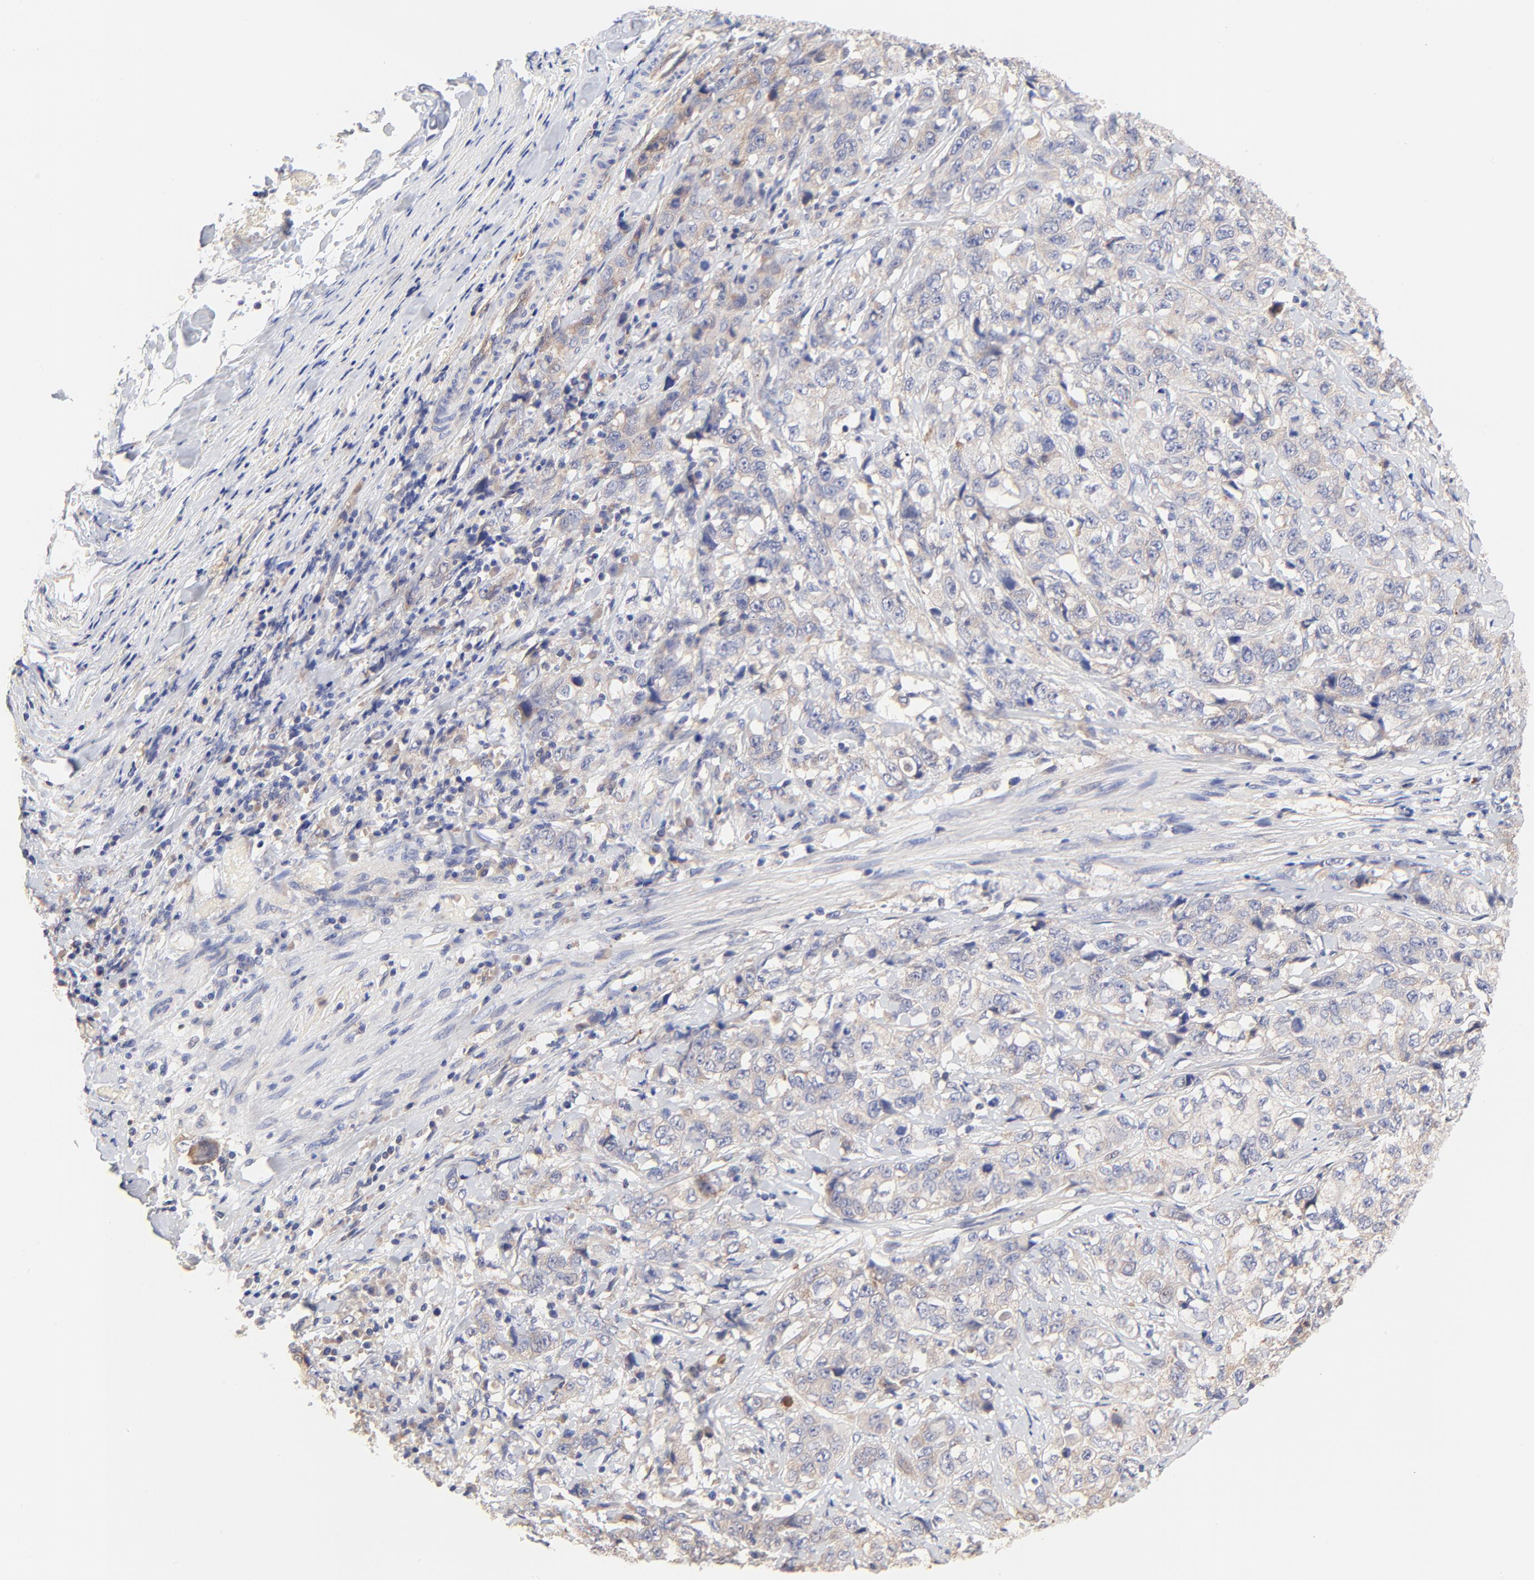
{"staining": {"intensity": "weak", "quantity": ">75%", "location": "cytoplasmic/membranous"}, "tissue": "stomach cancer", "cell_type": "Tumor cells", "image_type": "cancer", "snomed": [{"axis": "morphology", "description": "Adenocarcinoma, NOS"}, {"axis": "topography", "description": "Stomach"}], "caption": "Immunohistochemical staining of stomach cancer demonstrates low levels of weak cytoplasmic/membranous expression in approximately >75% of tumor cells.", "gene": "PTK7", "patient": {"sex": "male", "age": 48}}